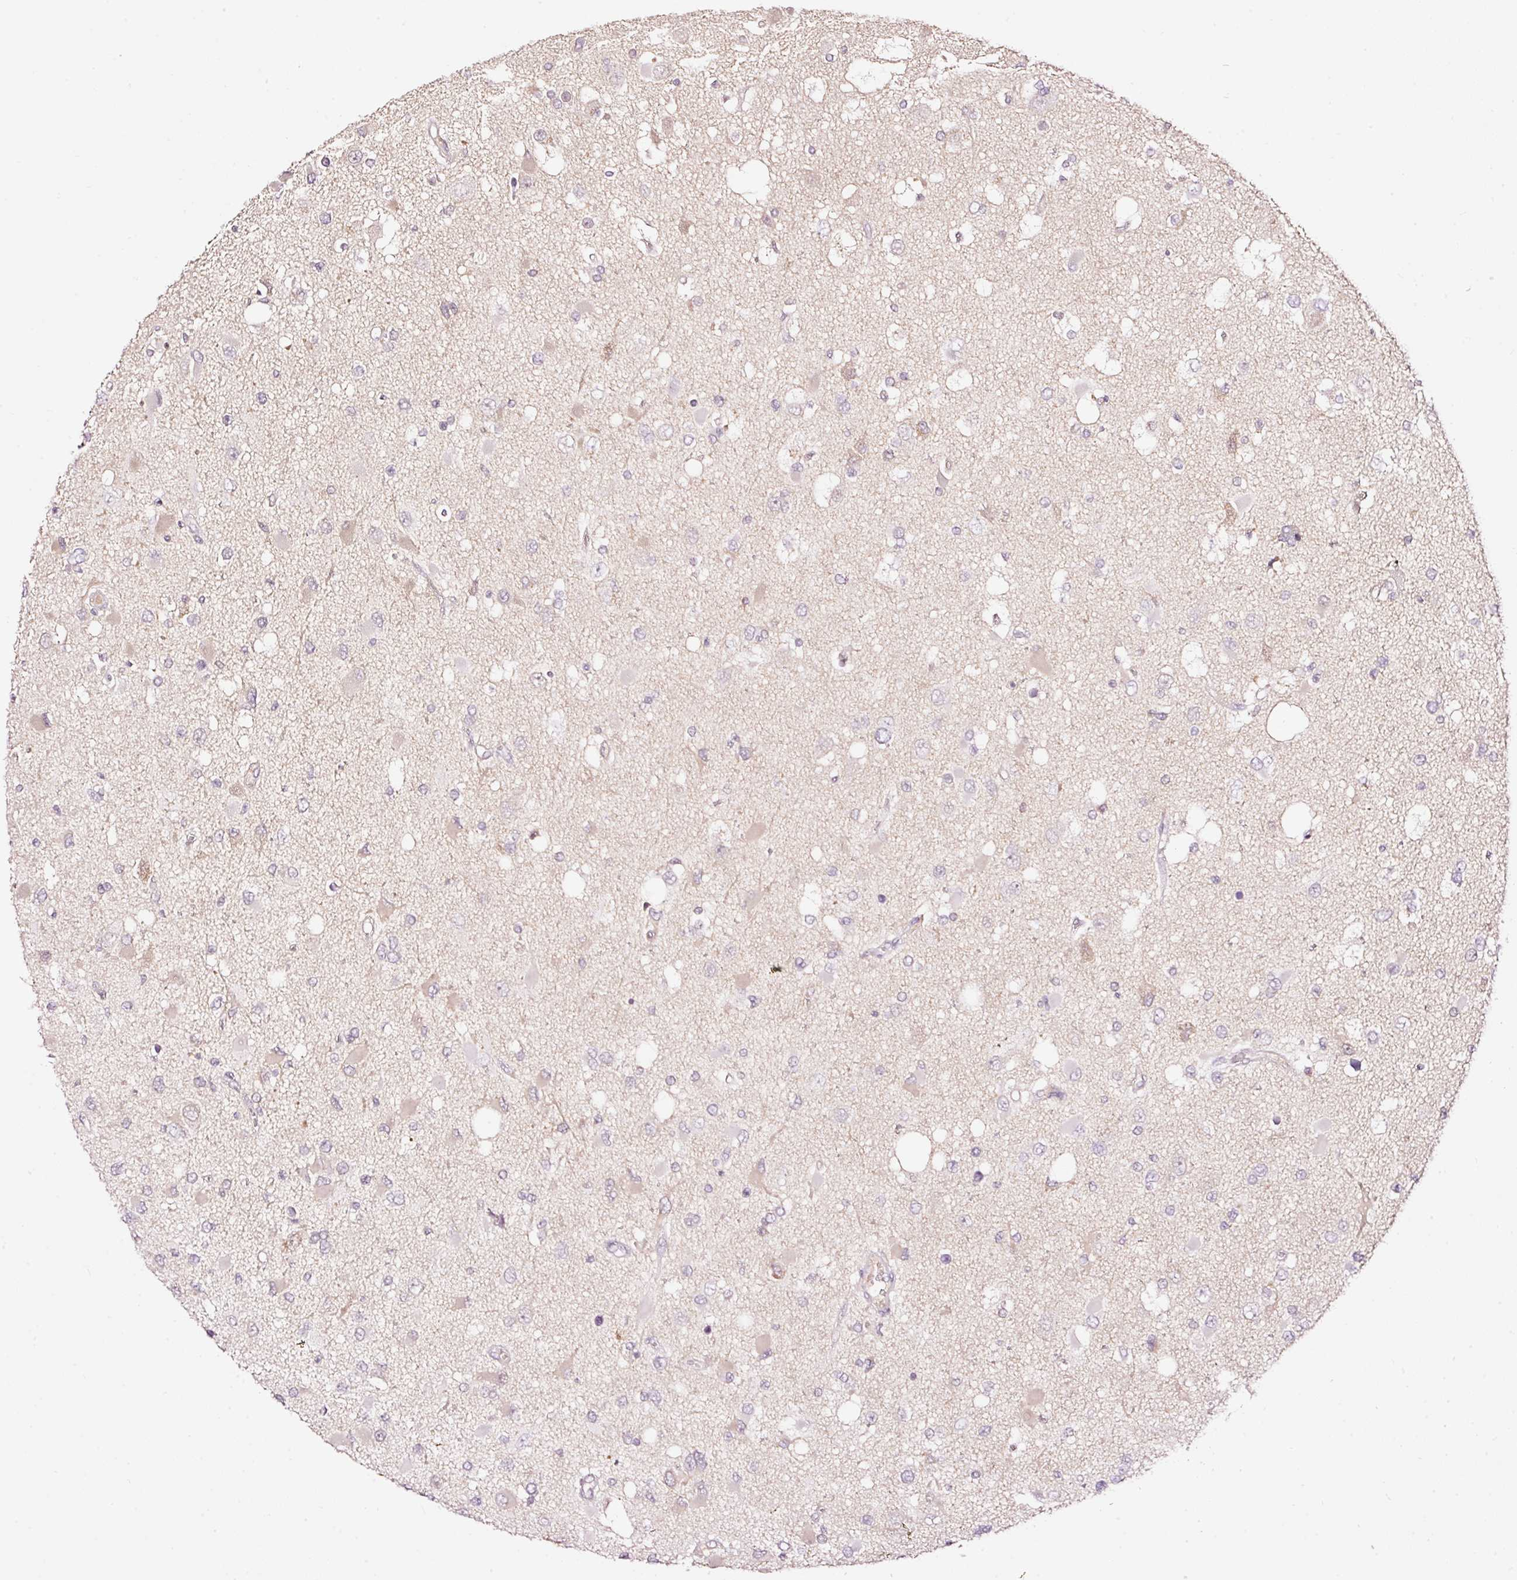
{"staining": {"intensity": "negative", "quantity": "none", "location": "none"}, "tissue": "glioma", "cell_type": "Tumor cells", "image_type": "cancer", "snomed": [{"axis": "morphology", "description": "Glioma, malignant, High grade"}, {"axis": "topography", "description": "Brain"}], "caption": "The histopathology image demonstrates no significant expression in tumor cells of malignant glioma (high-grade).", "gene": "ABHD11", "patient": {"sex": "male", "age": 53}}